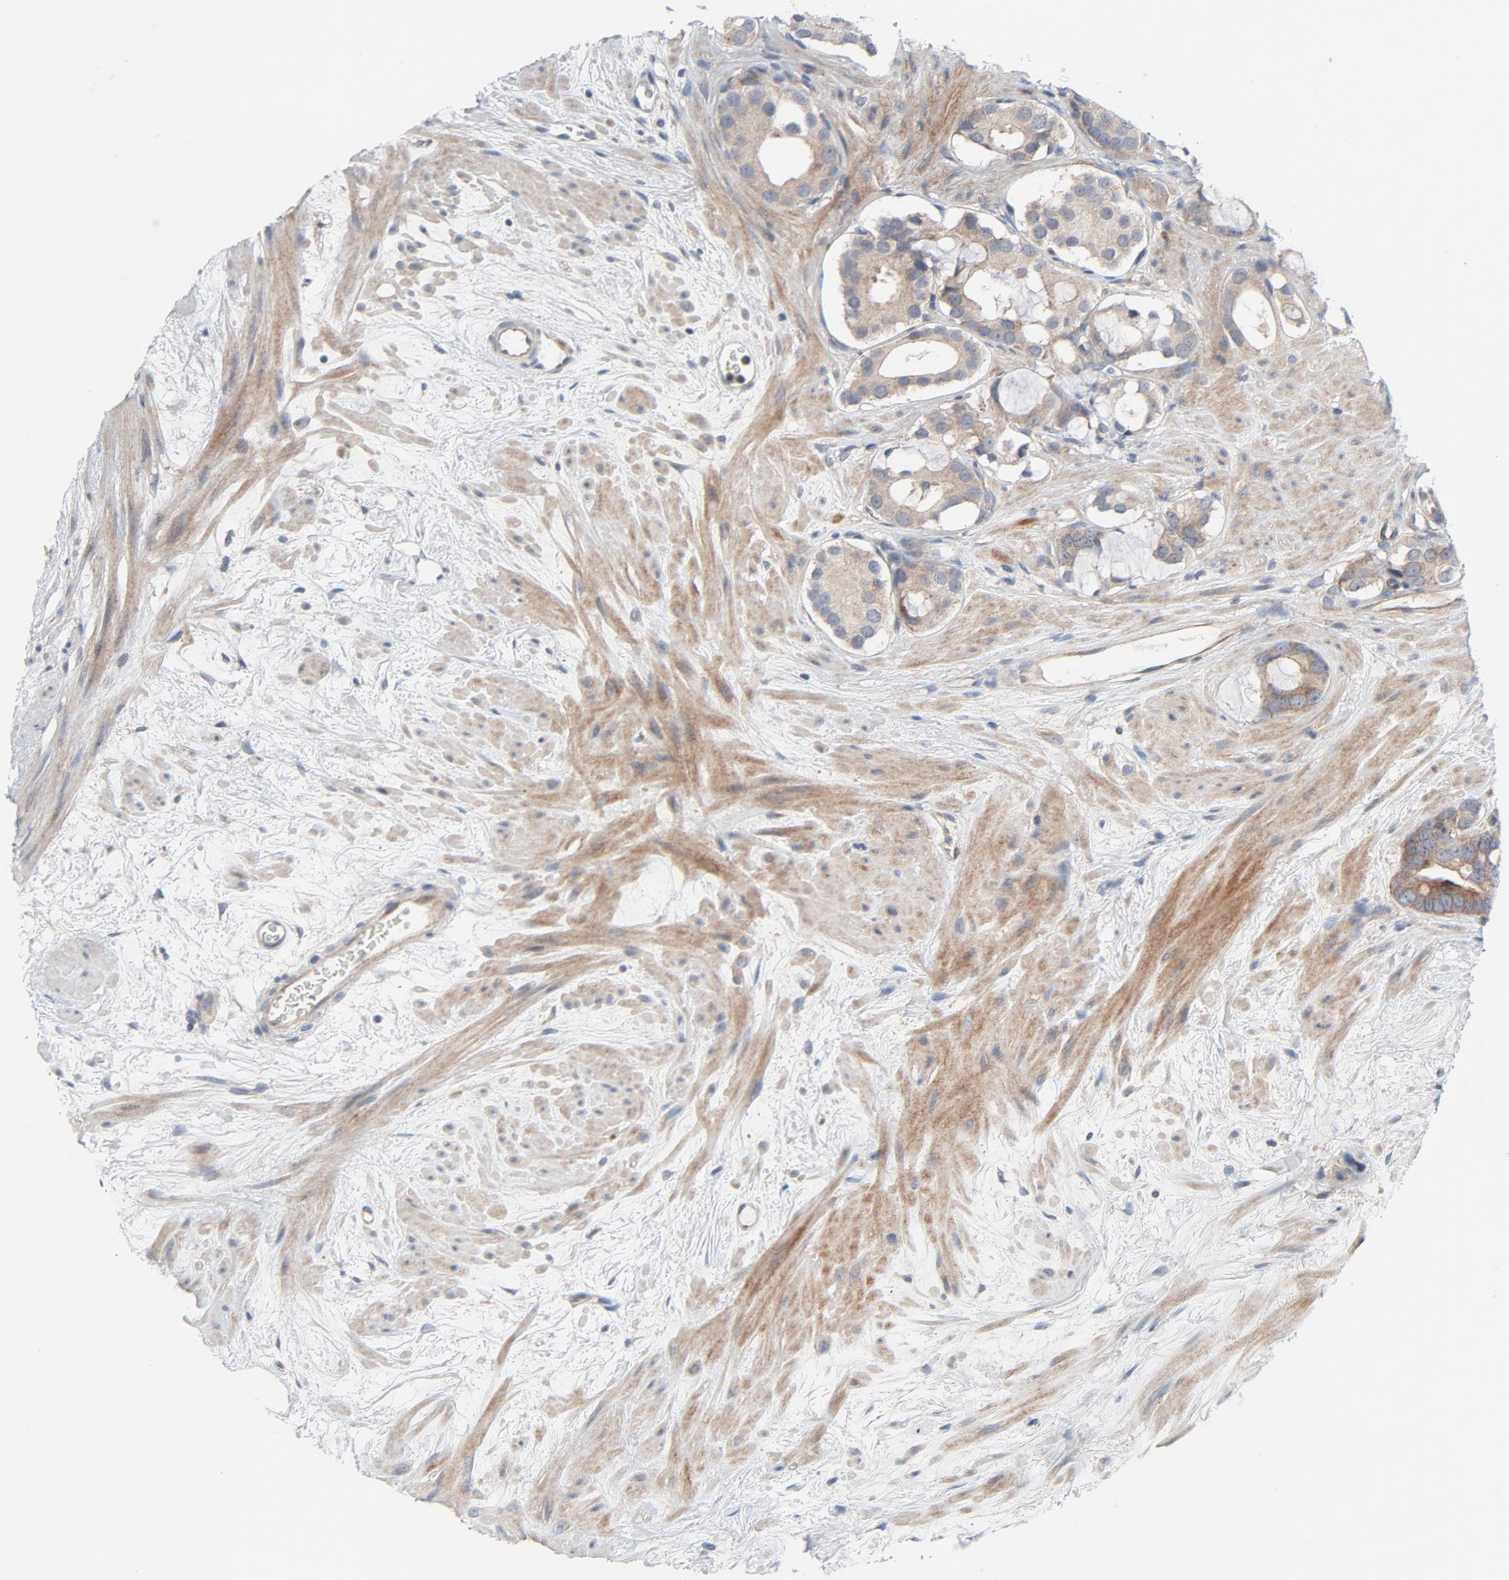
{"staining": {"intensity": "weak", "quantity": ">75%", "location": "cytoplasmic/membranous"}, "tissue": "prostate cancer", "cell_type": "Tumor cells", "image_type": "cancer", "snomed": [{"axis": "morphology", "description": "Adenocarcinoma, Low grade"}, {"axis": "topography", "description": "Prostate"}], "caption": "Prostate cancer was stained to show a protein in brown. There is low levels of weak cytoplasmic/membranous staining in about >75% of tumor cells.", "gene": "TSG101", "patient": {"sex": "male", "age": 57}}